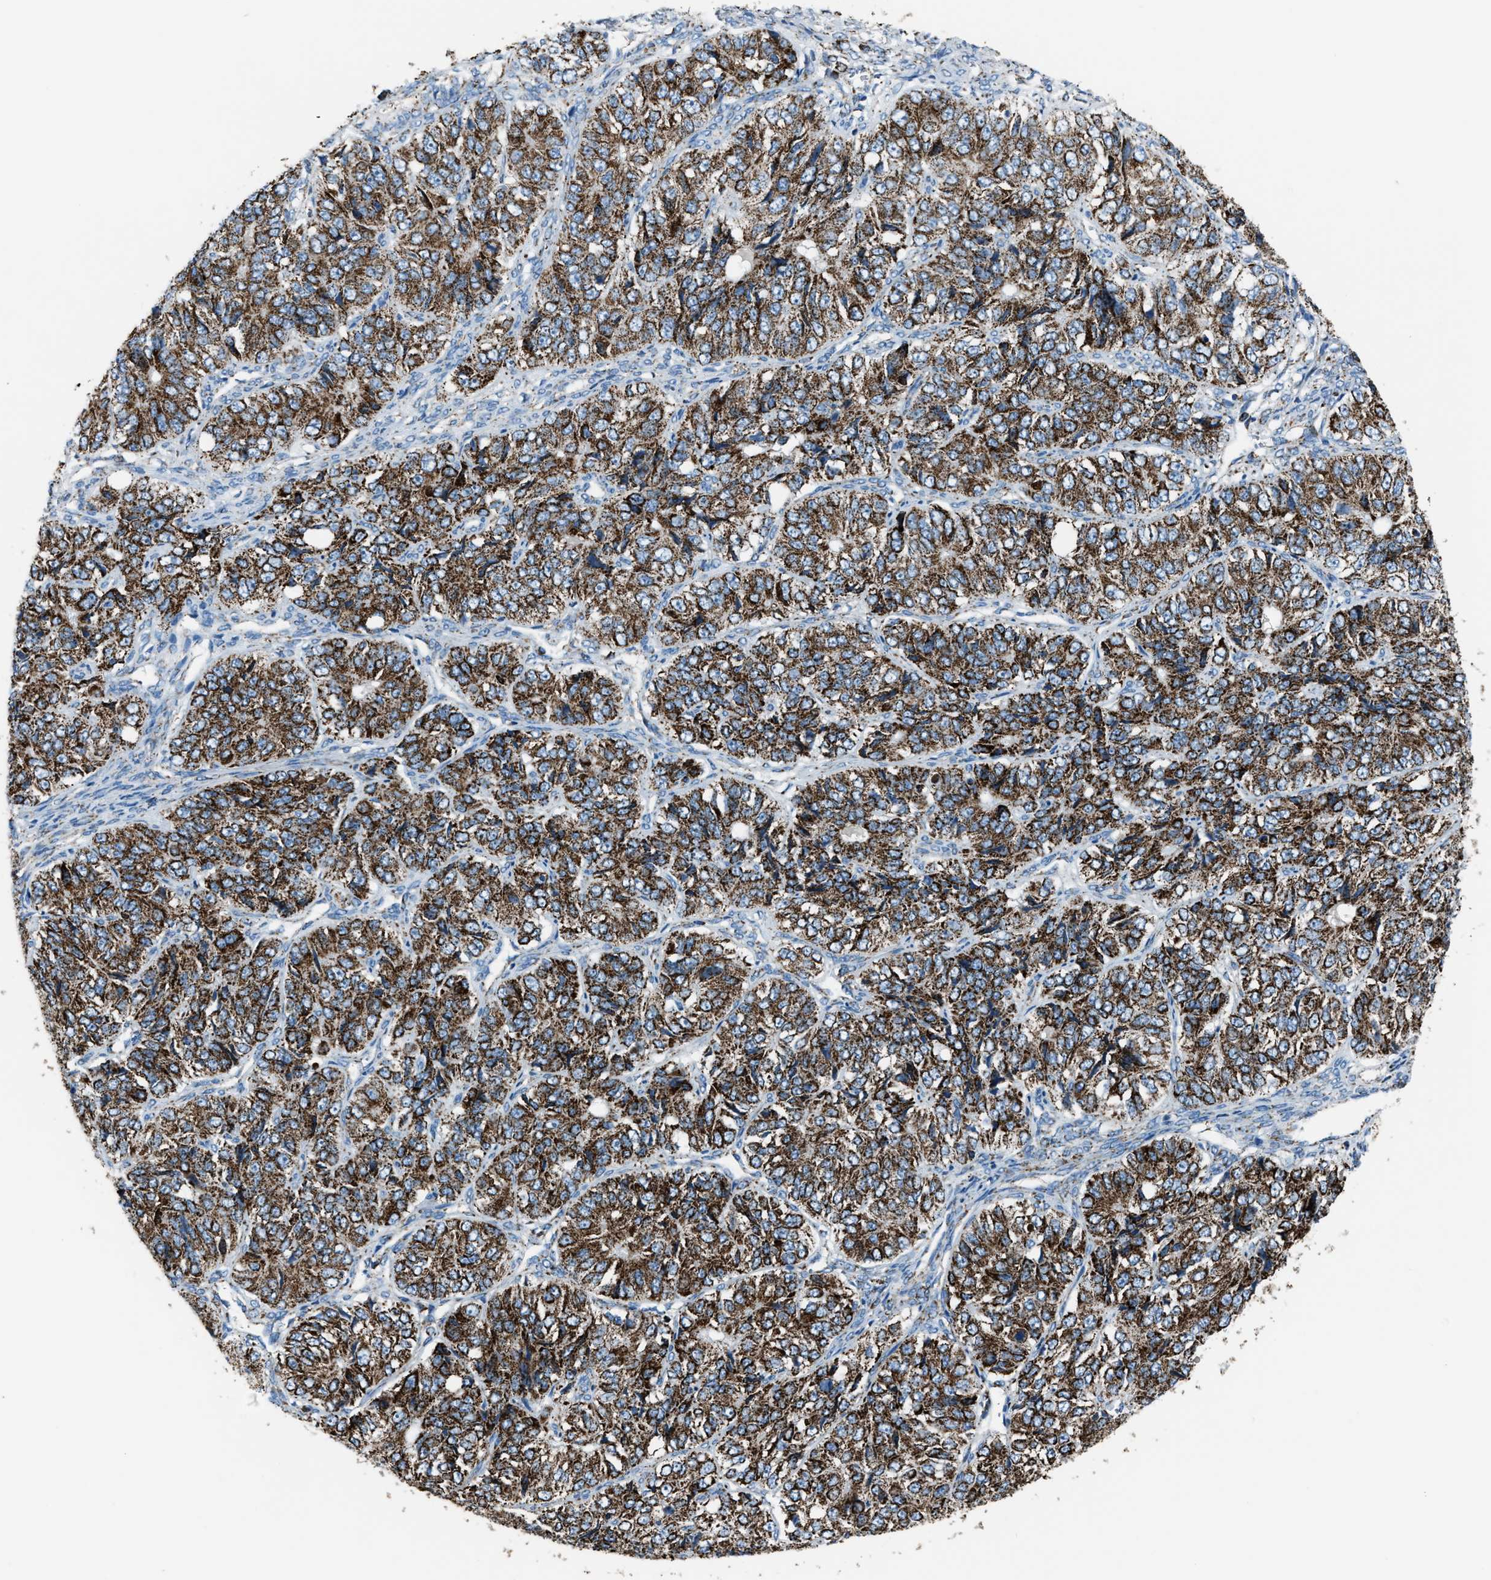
{"staining": {"intensity": "strong", "quantity": ">75%", "location": "cytoplasmic/membranous"}, "tissue": "ovarian cancer", "cell_type": "Tumor cells", "image_type": "cancer", "snomed": [{"axis": "morphology", "description": "Carcinoma, endometroid"}, {"axis": "topography", "description": "Ovary"}], "caption": "A brown stain shows strong cytoplasmic/membranous positivity of a protein in endometroid carcinoma (ovarian) tumor cells.", "gene": "MDH2", "patient": {"sex": "female", "age": 51}}